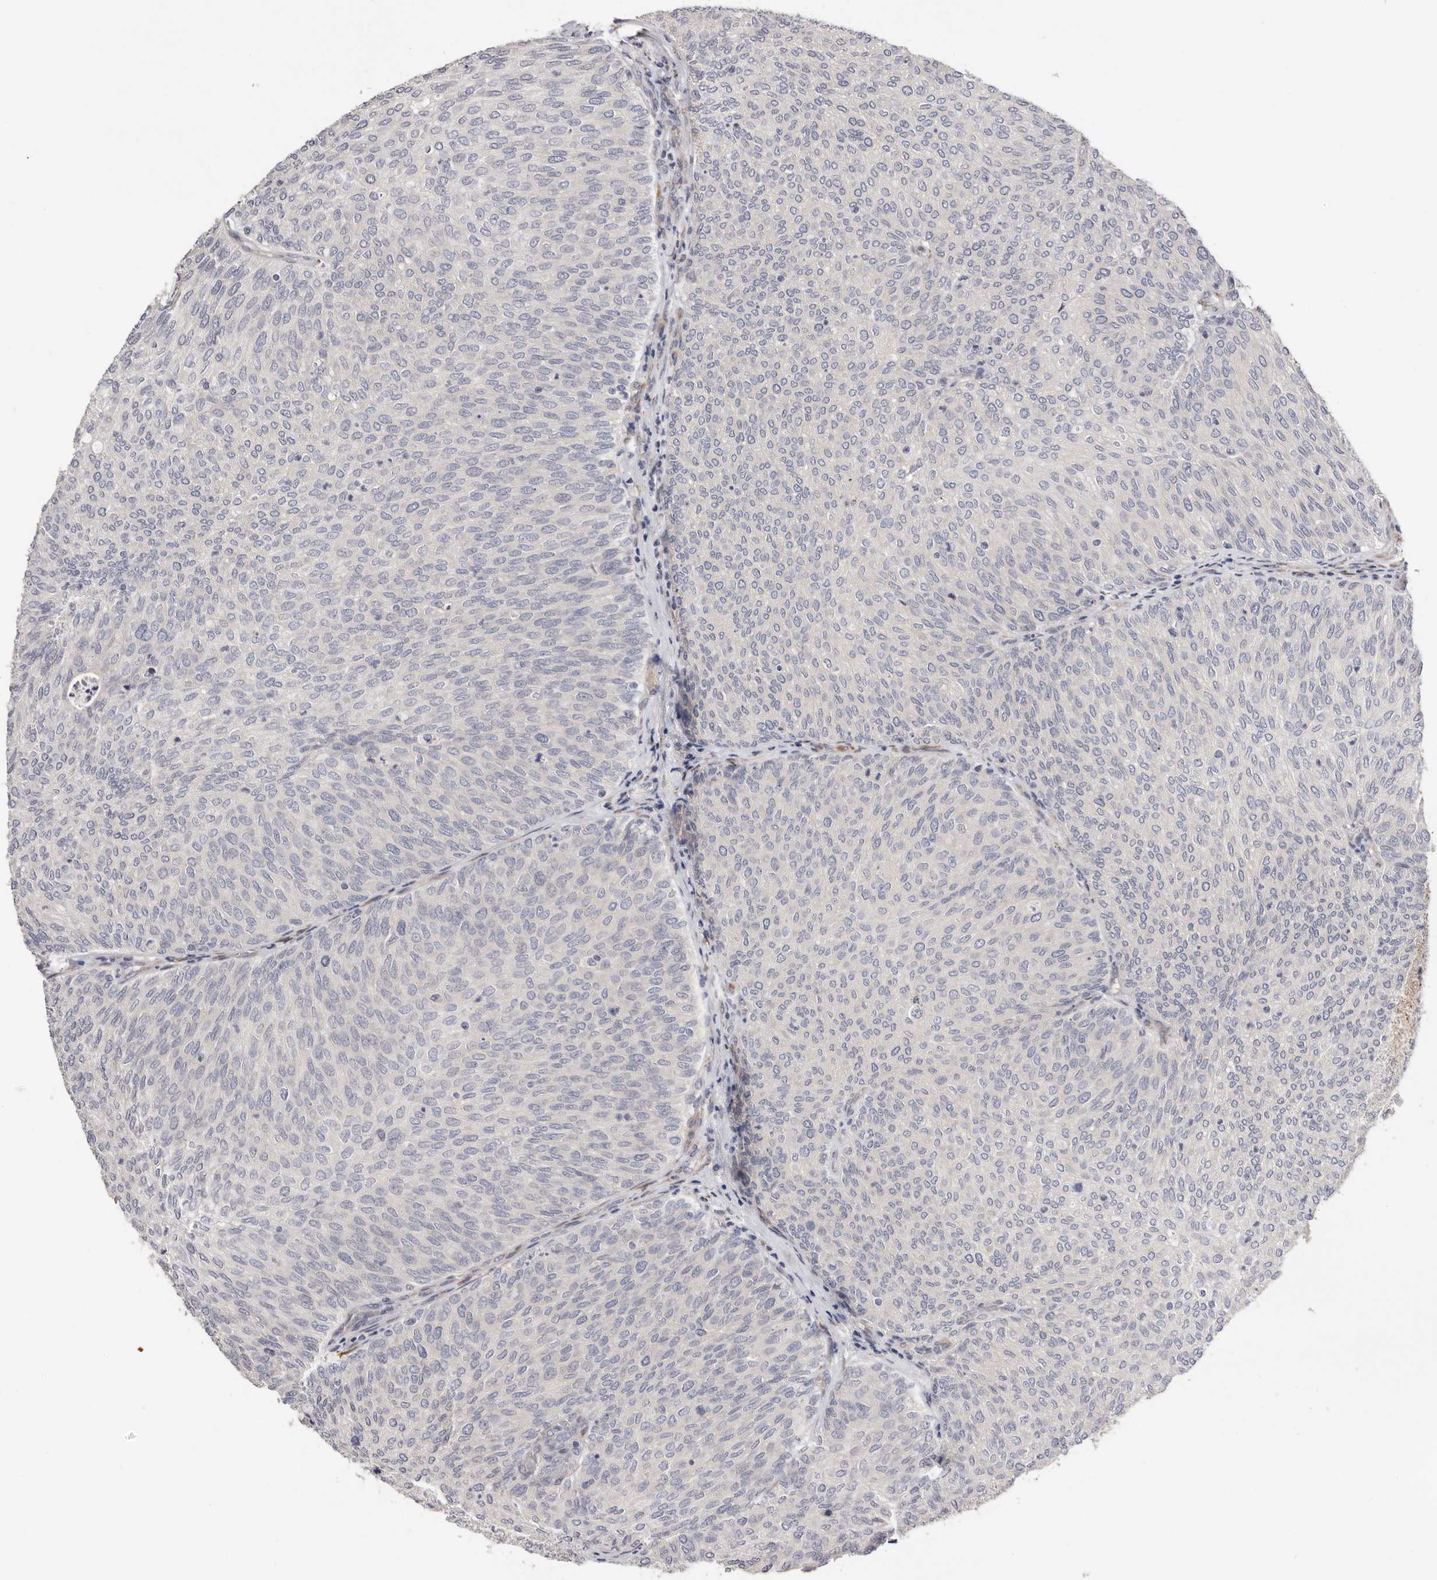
{"staining": {"intensity": "negative", "quantity": "none", "location": "none"}, "tissue": "urothelial cancer", "cell_type": "Tumor cells", "image_type": "cancer", "snomed": [{"axis": "morphology", "description": "Urothelial carcinoma, Low grade"}, {"axis": "topography", "description": "Urinary bladder"}], "caption": "This is an immunohistochemistry (IHC) histopathology image of urothelial cancer. There is no positivity in tumor cells.", "gene": "USH1C", "patient": {"sex": "female", "age": 79}}